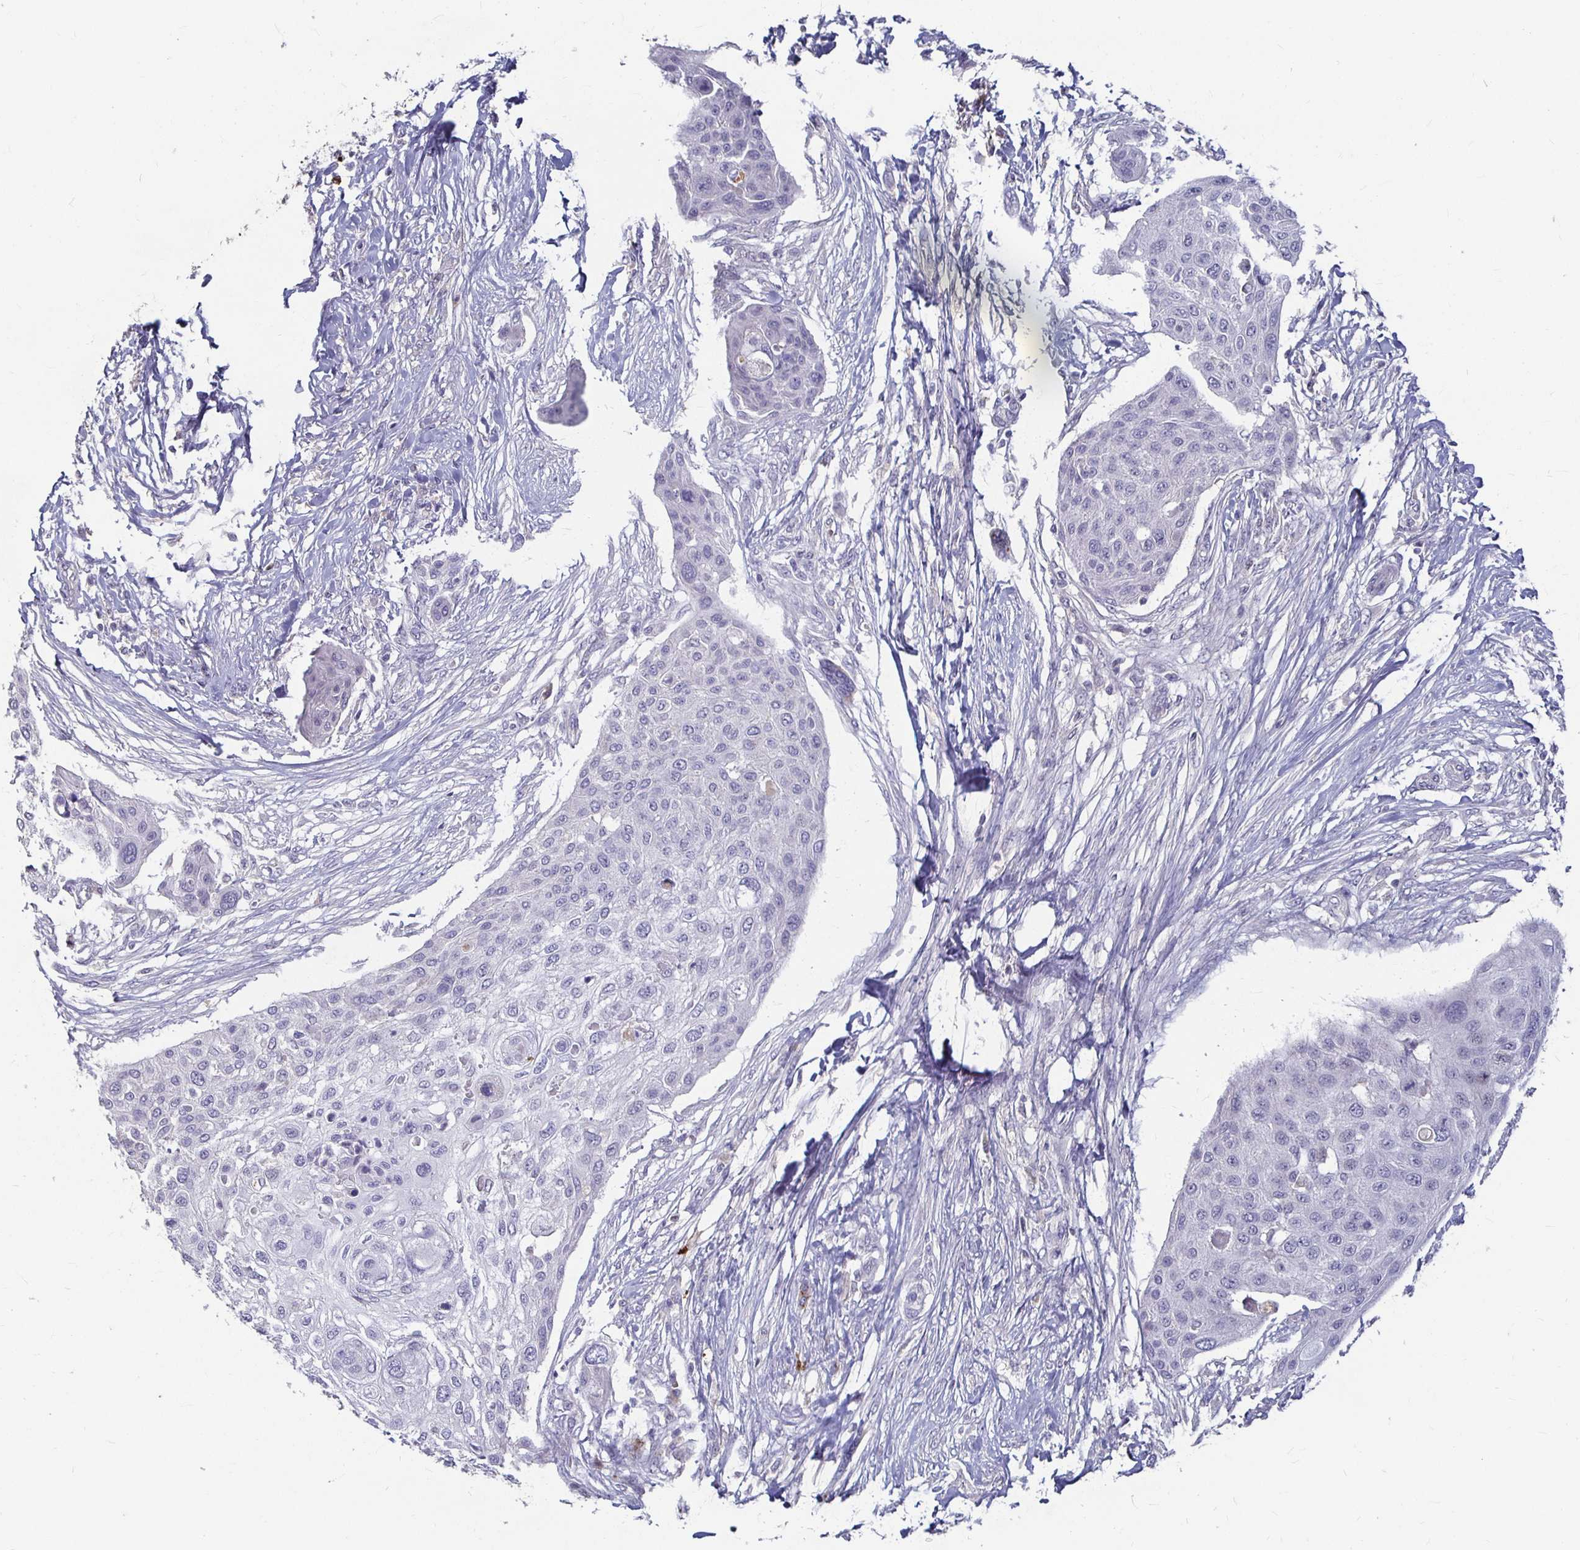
{"staining": {"intensity": "negative", "quantity": "none", "location": "none"}, "tissue": "skin cancer", "cell_type": "Tumor cells", "image_type": "cancer", "snomed": [{"axis": "morphology", "description": "Squamous cell carcinoma, NOS"}, {"axis": "topography", "description": "Skin"}], "caption": "Tumor cells show no significant protein positivity in skin cancer (squamous cell carcinoma).", "gene": "RNF144B", "patient": {"sex": "female", "age": 87}}